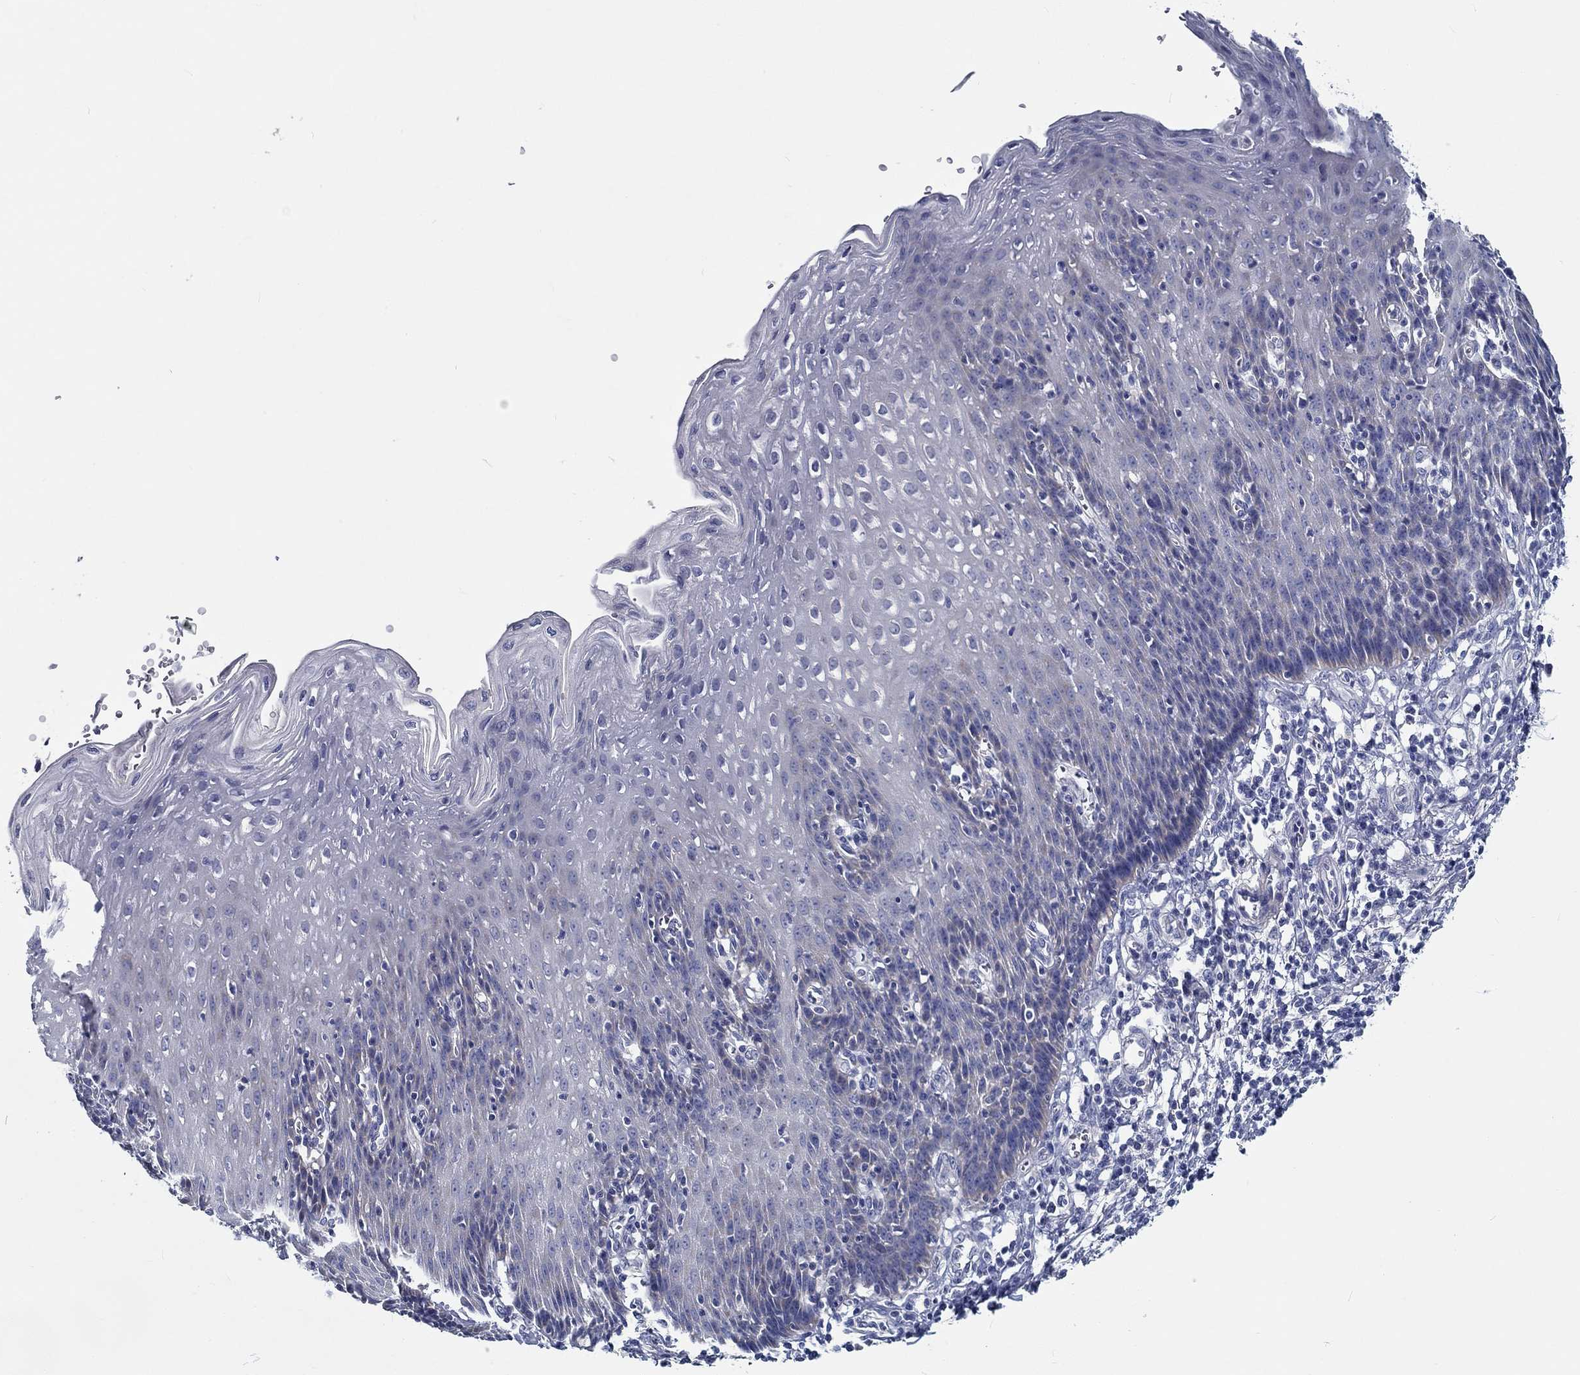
{"staining": {"intensity": "negative", "quantity": "none", "location": "none"}, "tissue": "esophagus", "cell_type": "Squamous epithelial cells", "image_type": "normal", "snomed": [{"axis": "morphology", "description": "Normal tissue, NOS"}, {"axis": "topography", "description": "Esophagus"}], "caption": "Squamous epithelial cells show no significant positivity in normal esophagus. (Stains: DAB (3,3'-diaminobenzidine) immunohistochemistry with hematoxylin counter stain, Microscopy: brightfield microscopy at high magnification).", "gene": "MYBPC1", "patient": {"sex": "male", "age": 57}}